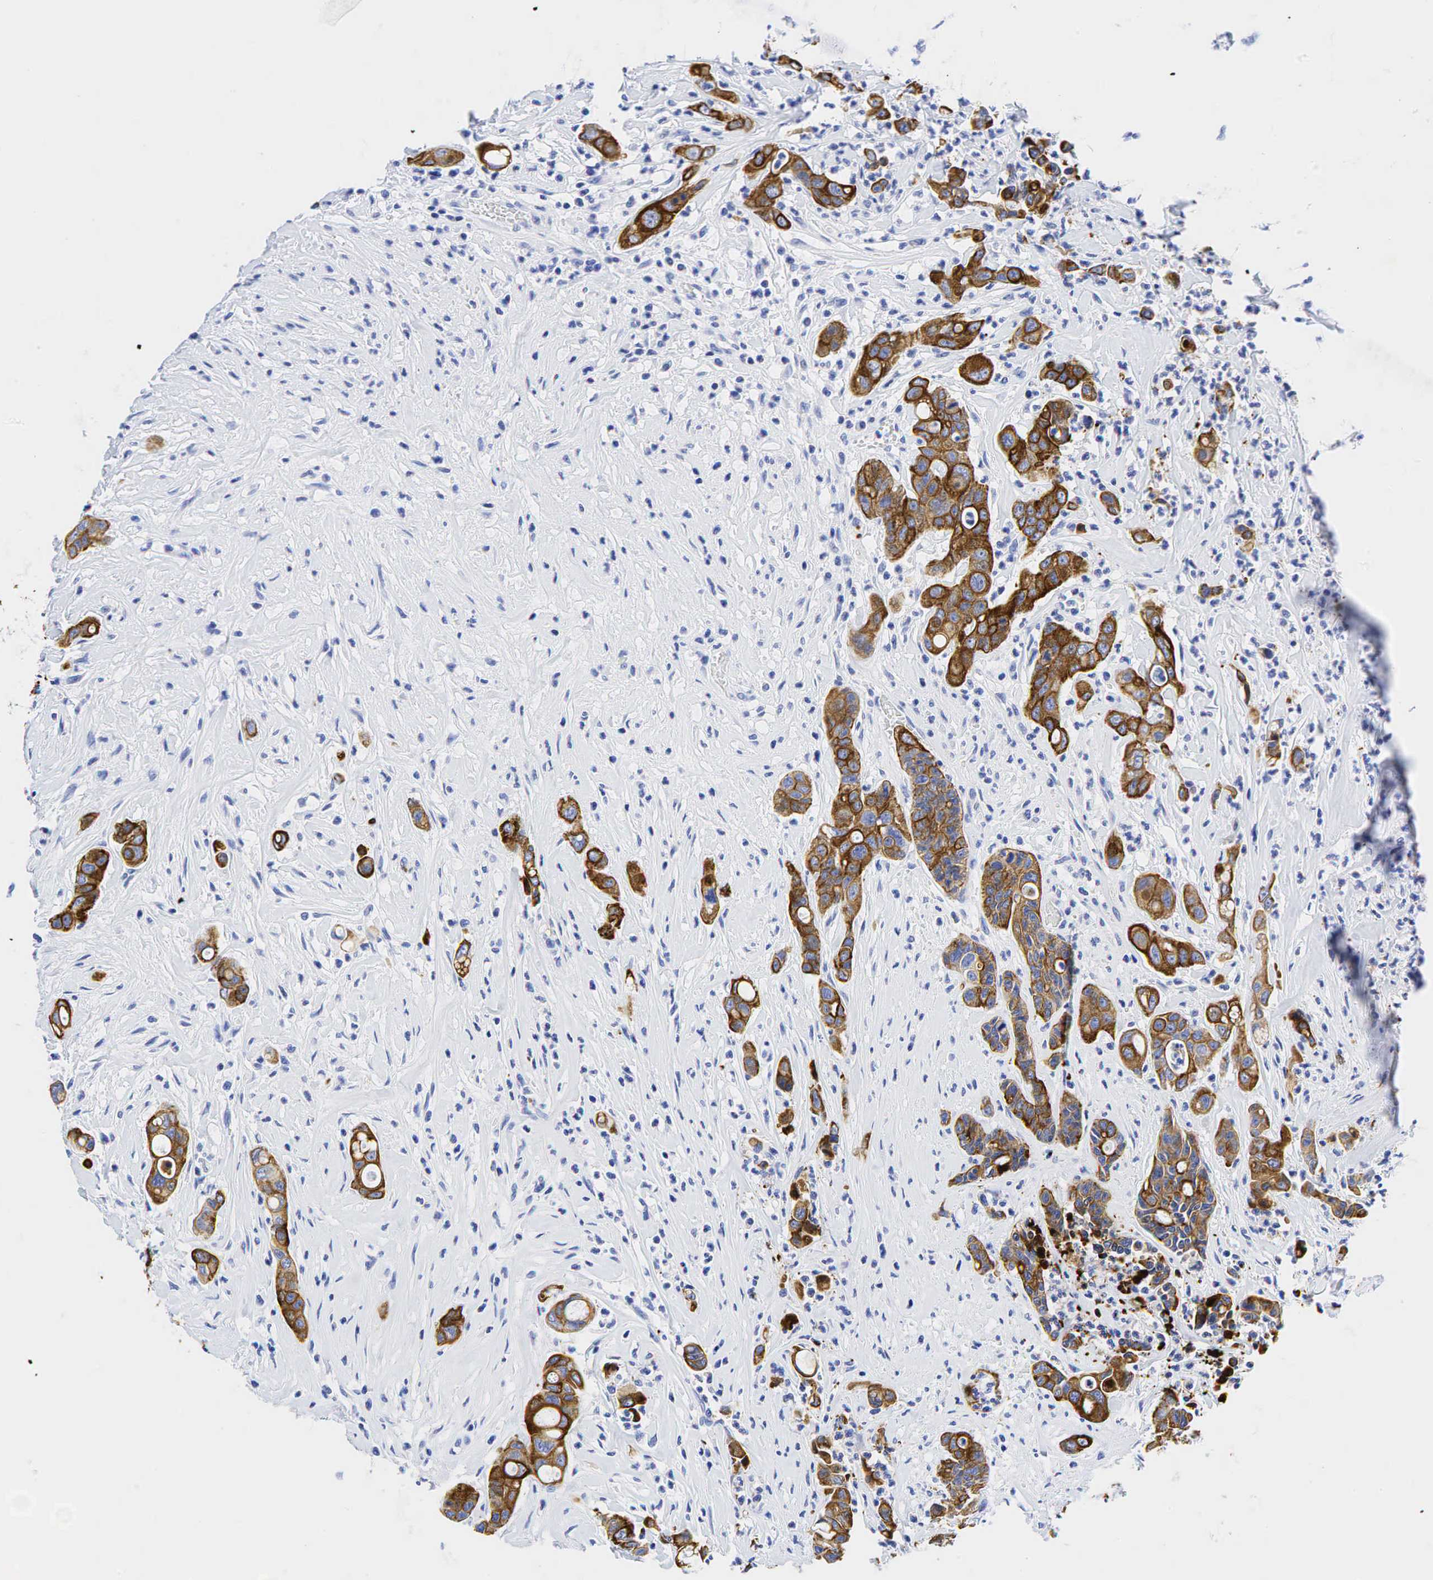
{"staining": {"intensity": "strong", "quantity": ">75%", "location": "cytoplasmic/membranous"}, "tissue": "colorectal cancer", "cell_type": "Tumor cells", "image_type": "cancer", "snomed": [{"axis": "morphology", "description": "Adenocarcinoma, NOS"}, {"axis": "topography", "description": "Colon"}], "caption": "The micrograph reveals immunohistochemical staining of colorectal cancer (adenocarcinoma). There is strong cytoplasmic/membranous staining is seen in about >75% of tumor cells. The protein of interest is shown in brown color, while the nuclei are stained blue.", "gene": "KRT18", "patient": {"sex": "female", "age": 70}}